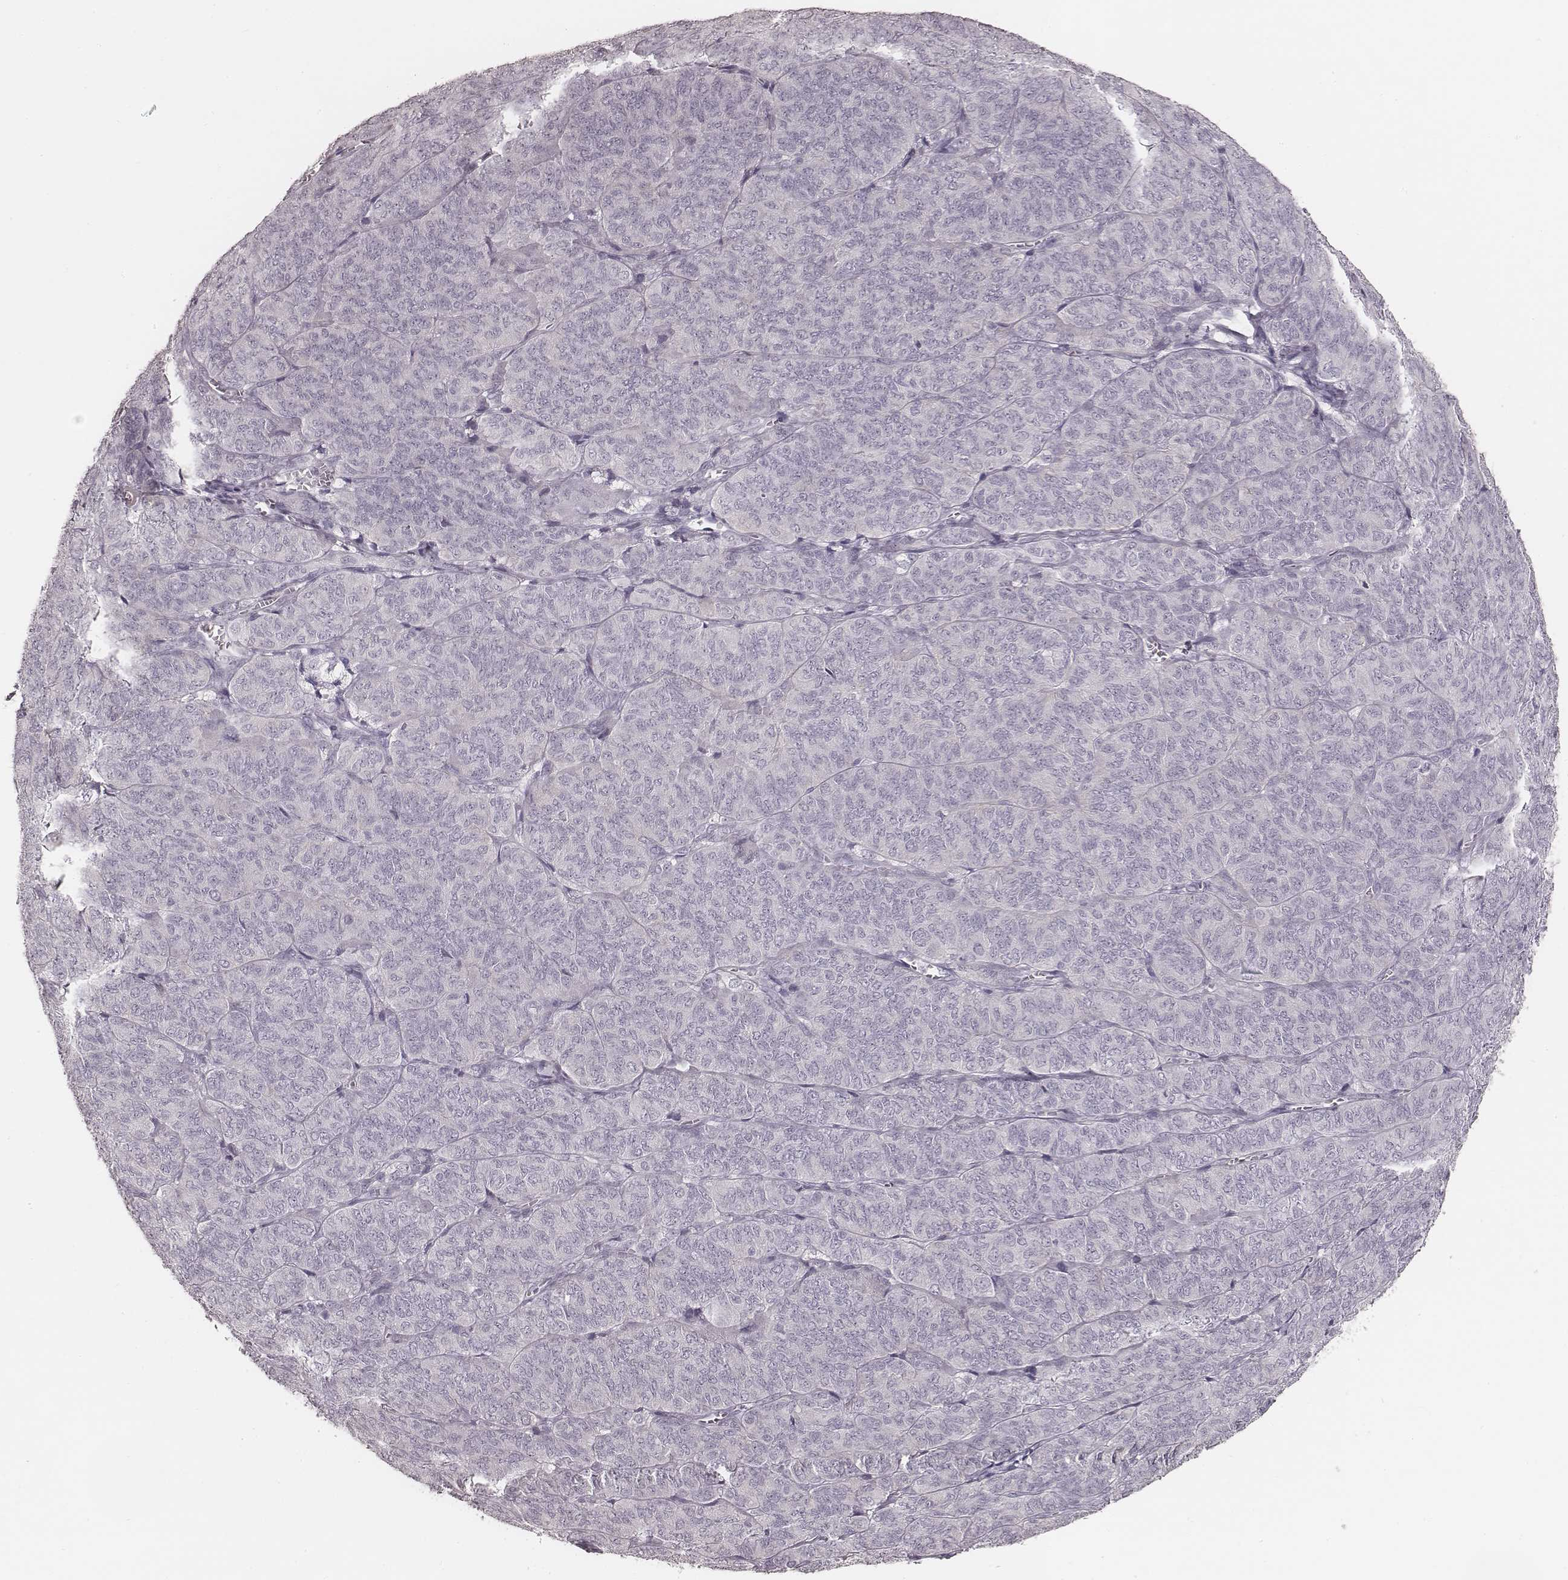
{"staining": {"intensity": "negative", "quantity": "none", "location": "none"}, "tissue": "ovarian cancer", "cell_type": "Tumor cells", "image_type": "cancer", "snomed": [{"axis": "morphology", "description": "Carcinoma, endometroid"}, {"axis": "topography", "description": "Ovary"}], "caption": "Tumor cells show no significant protein staining in ovarian endometroid carcinoma.", "gene": "KRT26", "patient": {"sex": "female", "age": 80}}